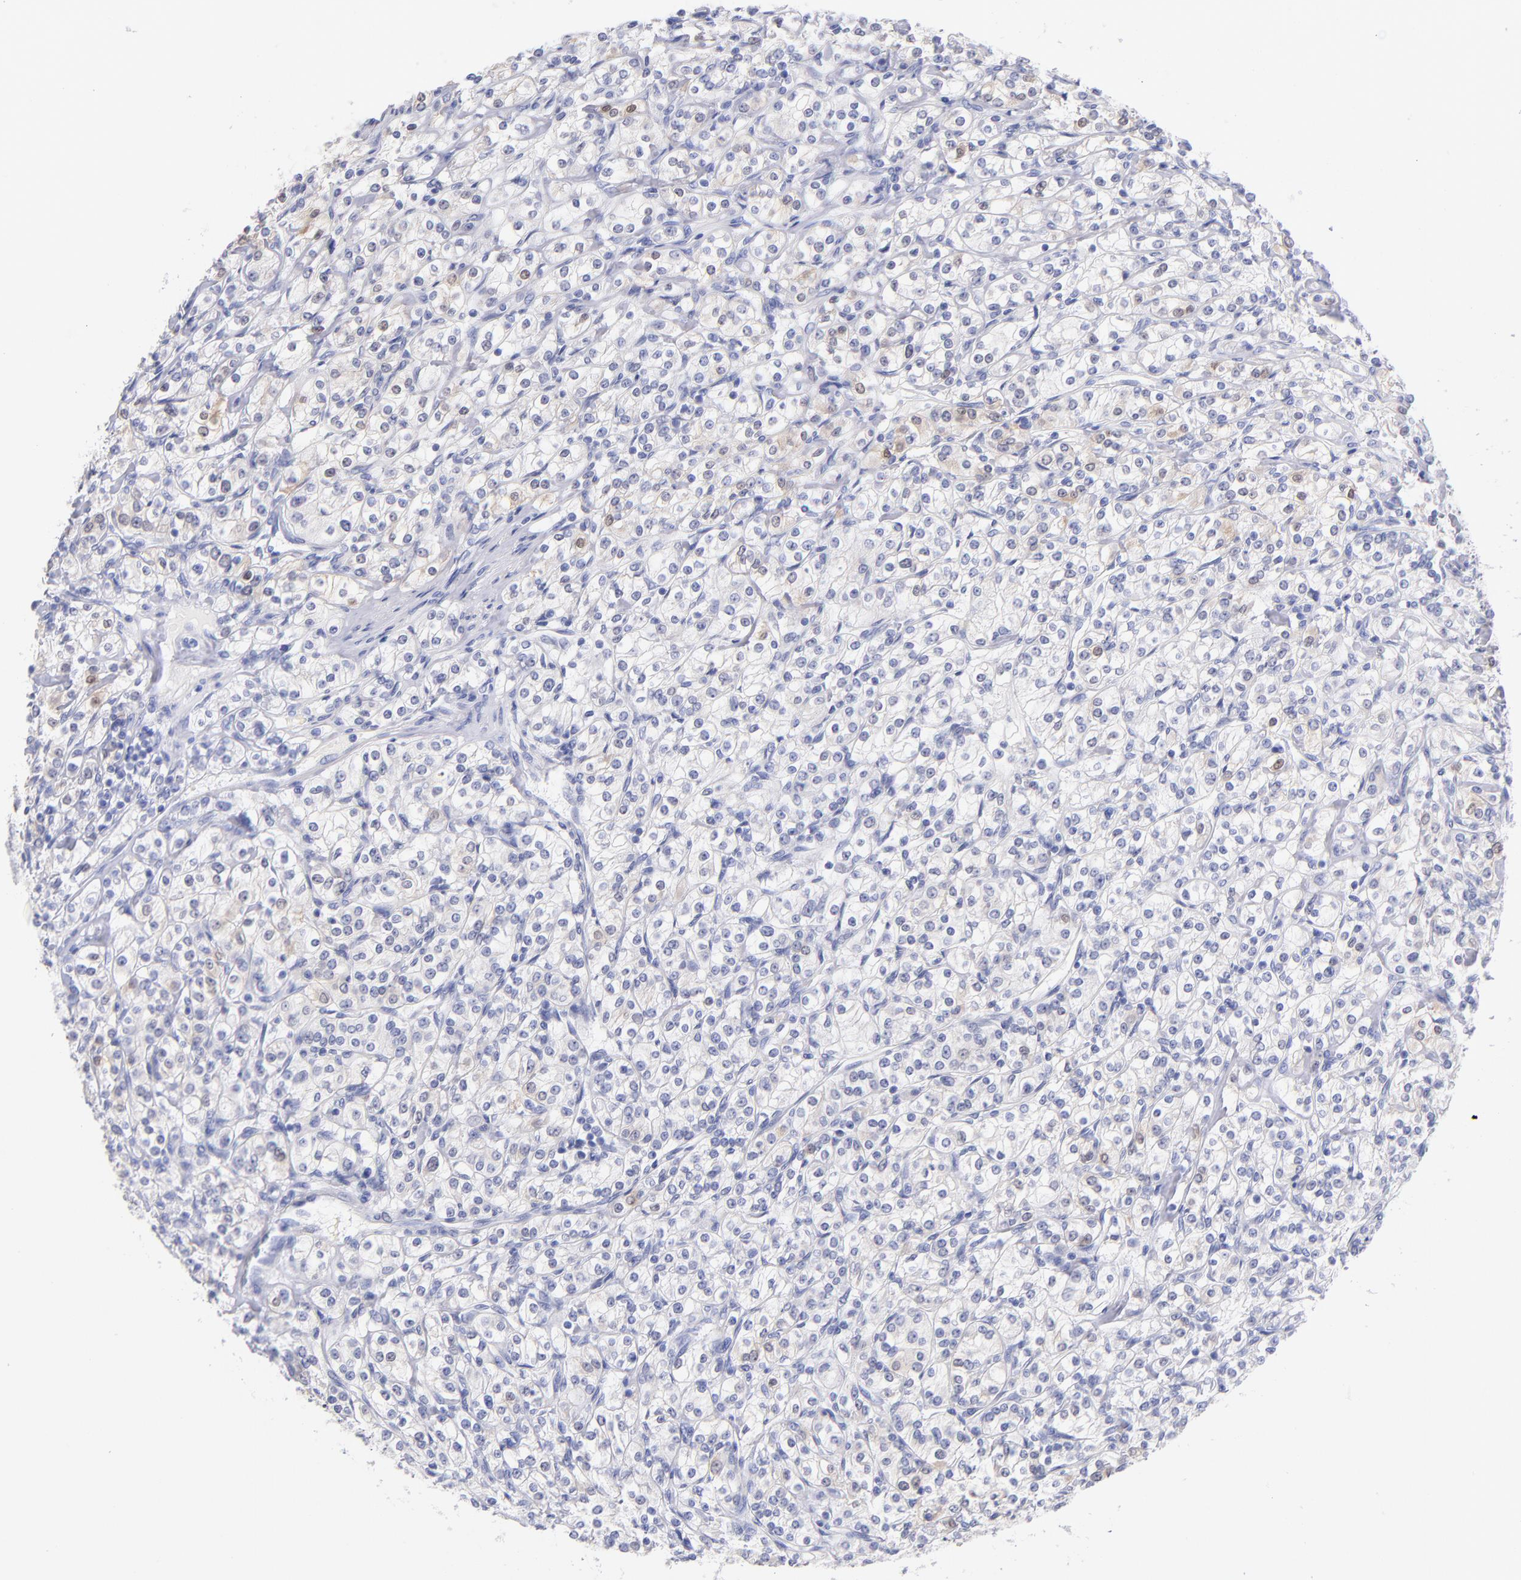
{"staining": {"intensity": "moderate", "quantity": "<25%", "location": "cytoplasmic/membranous,nuclear"}, "tissue": "renal cancer", "cell_type": "Tumor cells", "image_type": "cancer", "snomed": [{"axis": "morphology", "description": "Adenocarcinoma, NOS"}, {"axis": "topography", "description": "Kidney"}], "caption": "Protein expression analysis of adenocarcinoma (renal) shows moderate cytoplasmic/membranous and nuclear staining in about <25% of tumor cells.", "gene": "SCGN", "patient": {"sex": "male", "age": 77}}